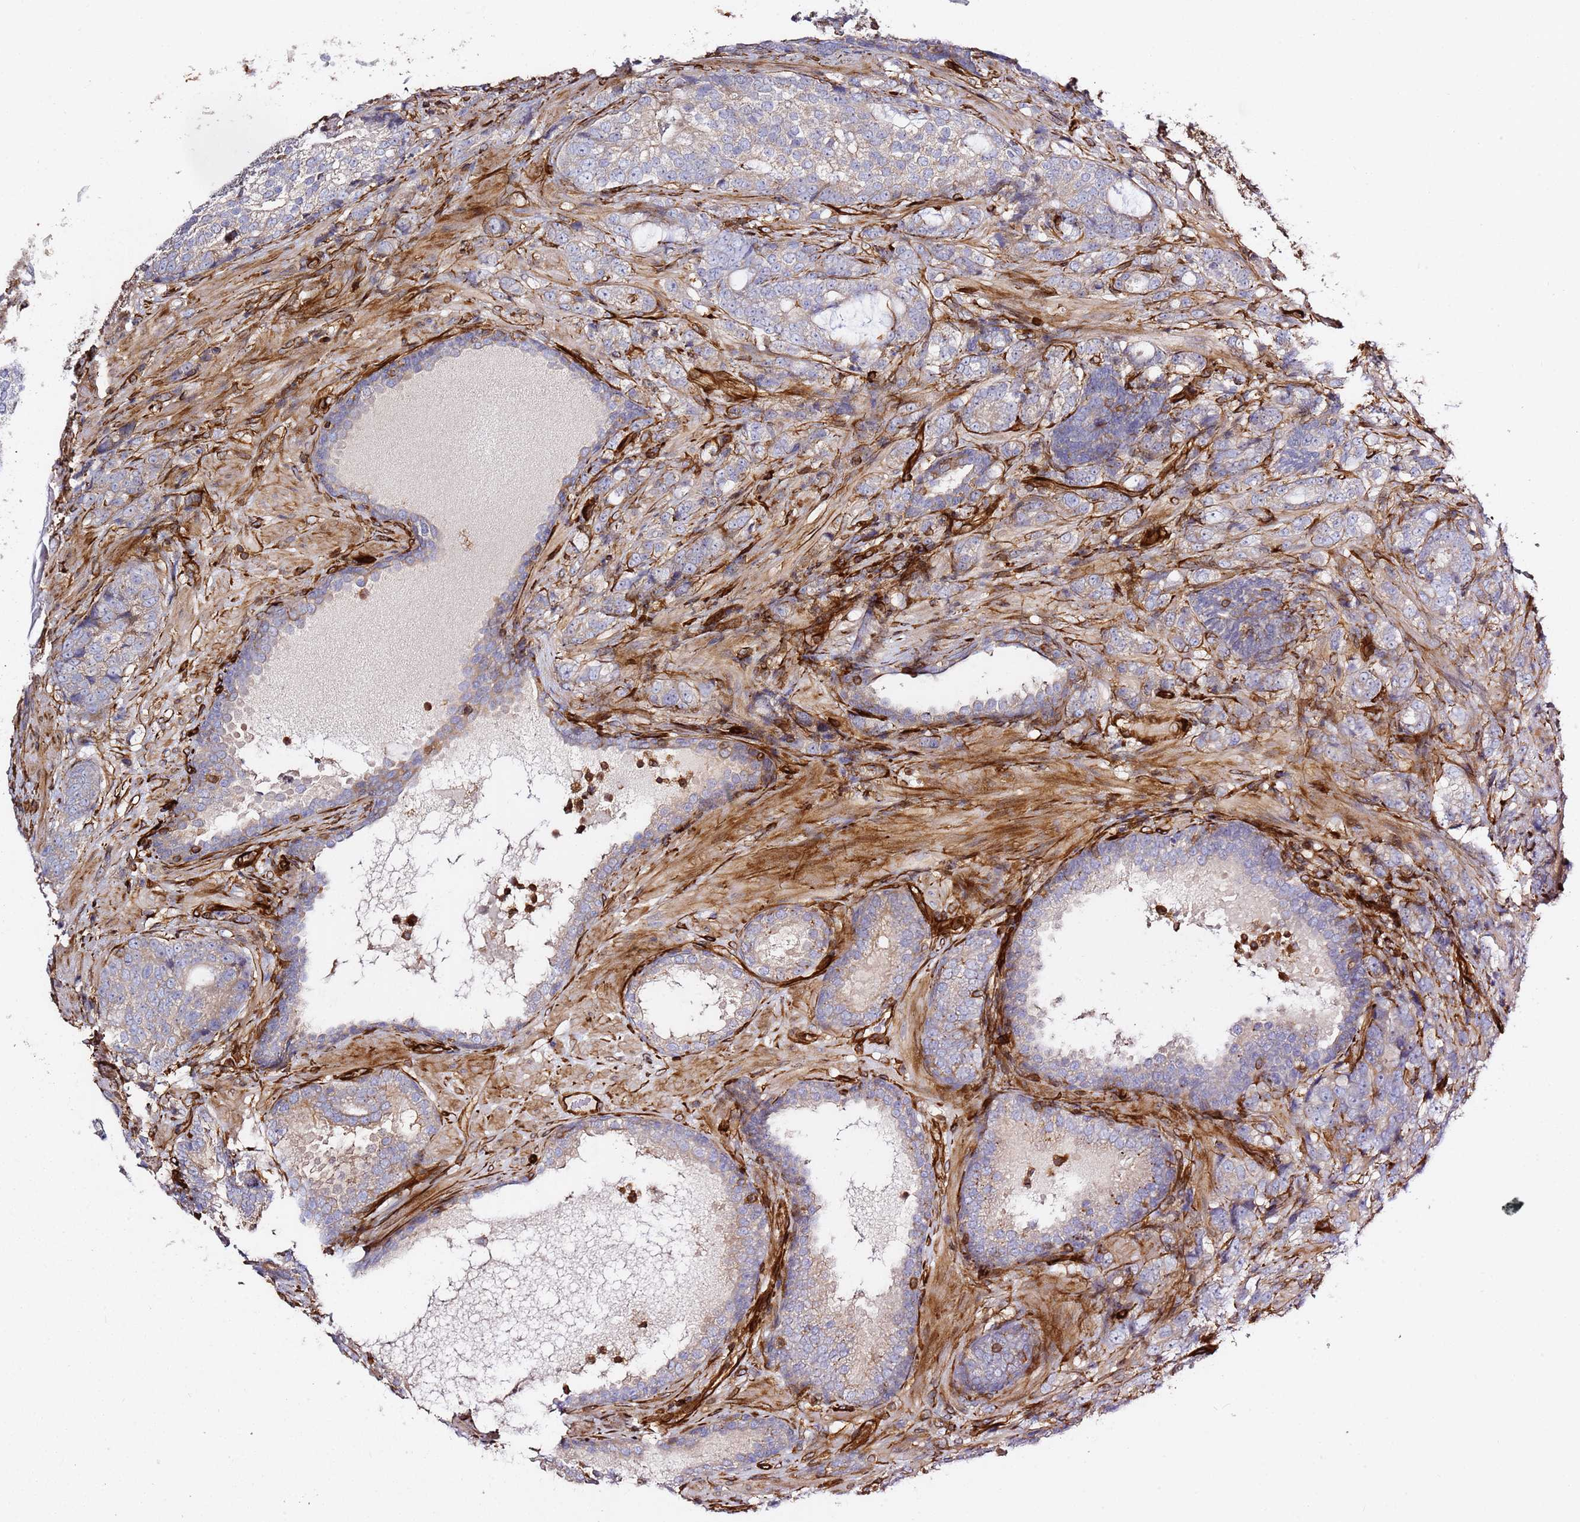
{"staining": {"intensity": "negative", "quantity": "none", "location": "none"}, "tissue": "prostate cancer", "cell_type": "Tumor cells", "image_type": "cancer", "snomed": [{"axis": "morphology", "description": "Adenocarcinoma, High grade"}, {"axis": "topography", "description": "Prostate"}], "caption": "Micrograph shows no protein staining in tumor cells of prostate cancer tissue. The staining was performed using DAB (3,3'-diaminobenzidine) to visualize the protein expression in brown, while the nuclei were stained in blue with hematoxylin (Magnification: 20x).", "gene": "MRGPRE", "patient": {"sex": "male", "age": 67}}